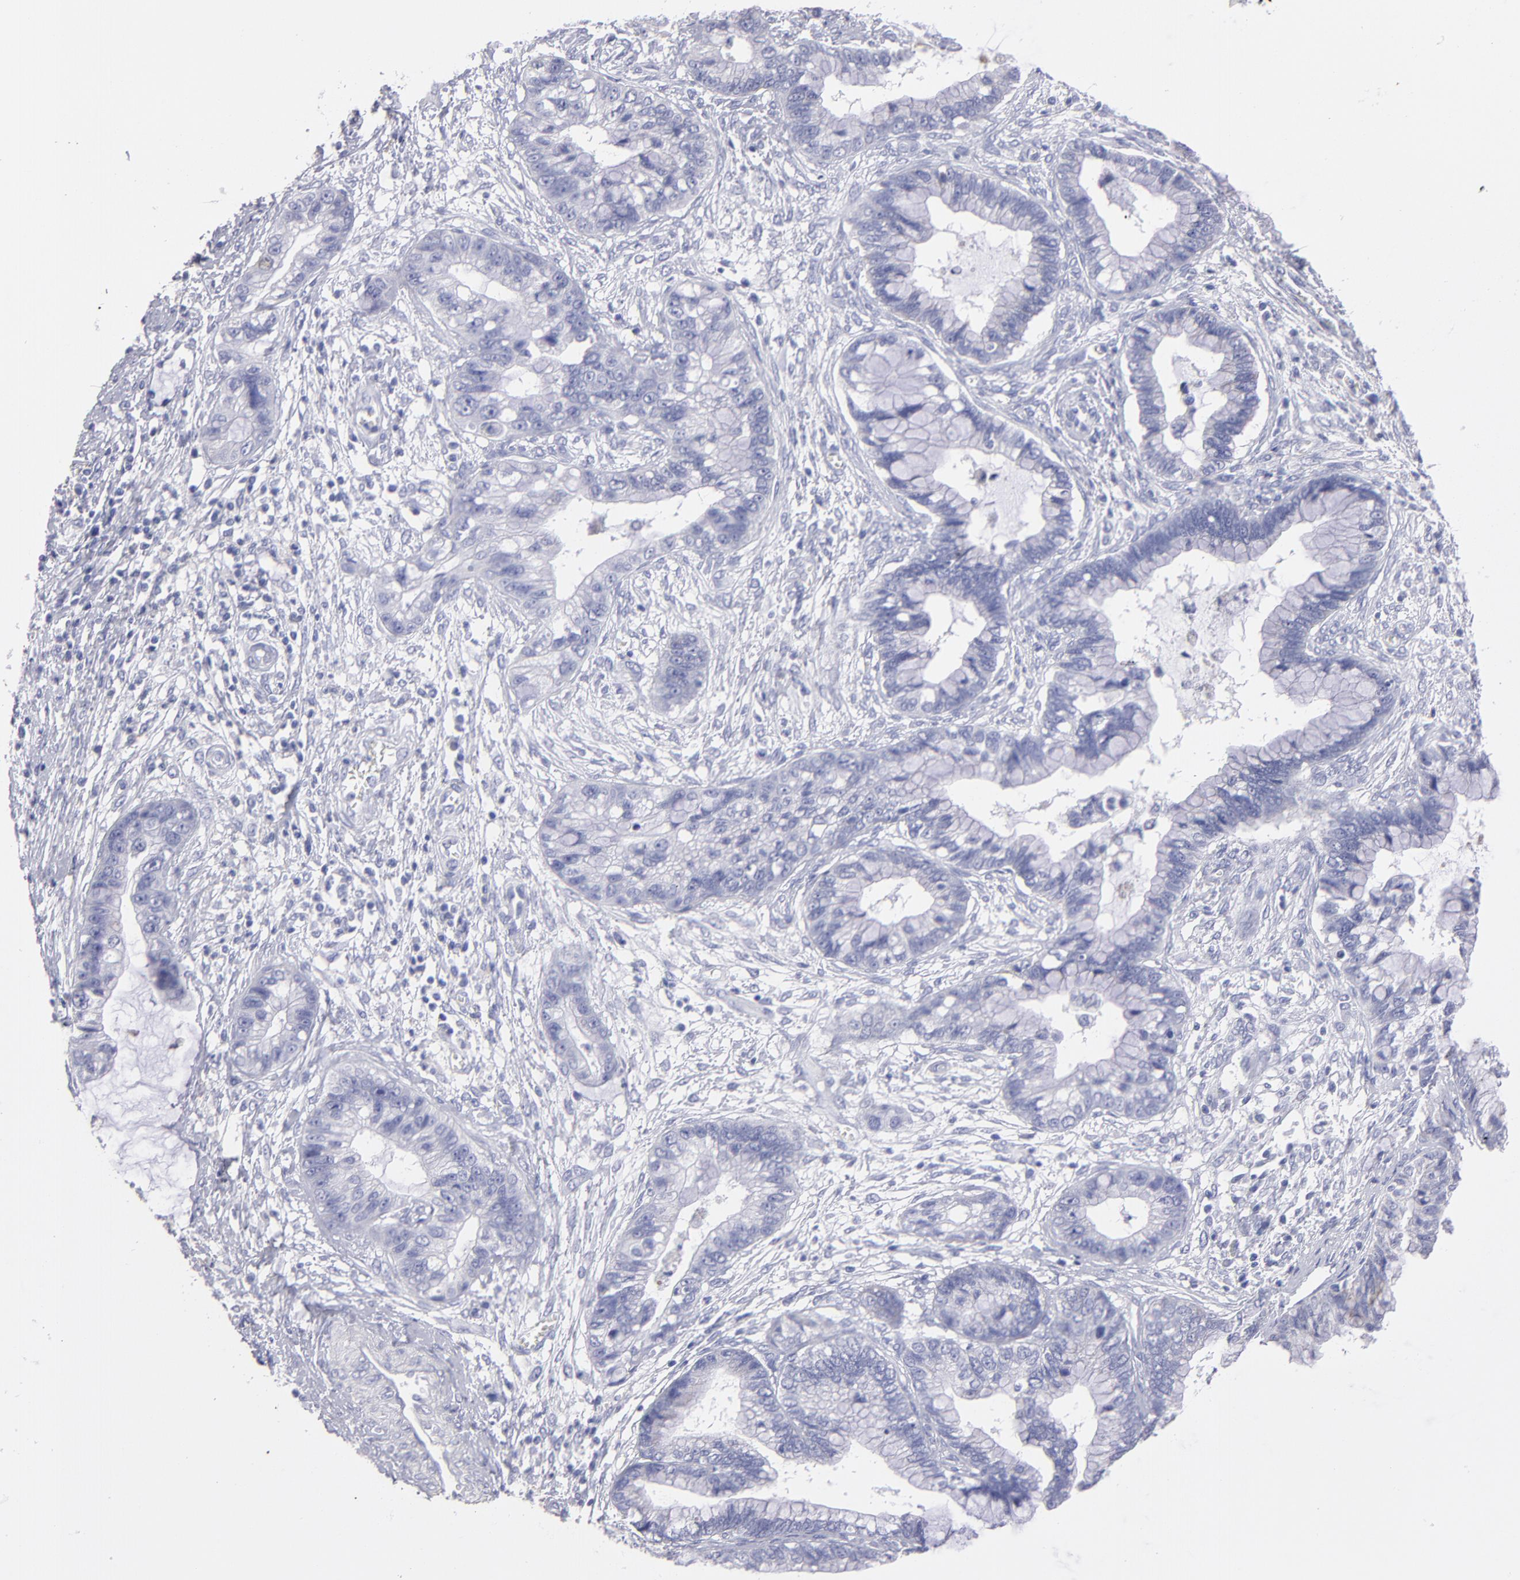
{"staining": {"intensity": "negative", "quantity": "none", "location": "none"}, "tissue": "cervical cancer", "cell_type": "Tumor cells", "image_type": "cancer", "snomed": [{"axis": "morphology", "description": "Adenocarcinoma, NOS"}, {"axis": "topography", "description": "Cervix"}], "caption": "This photomicrograph is of cervical cancer (adenocarcinoma) stained with immunohistochemistry to label a protein in brown with the nuclei are counter-stained blue. There is no expression in tumor cells.", "gene": "MB", "patient": {"sex": "female", "age": 44}}